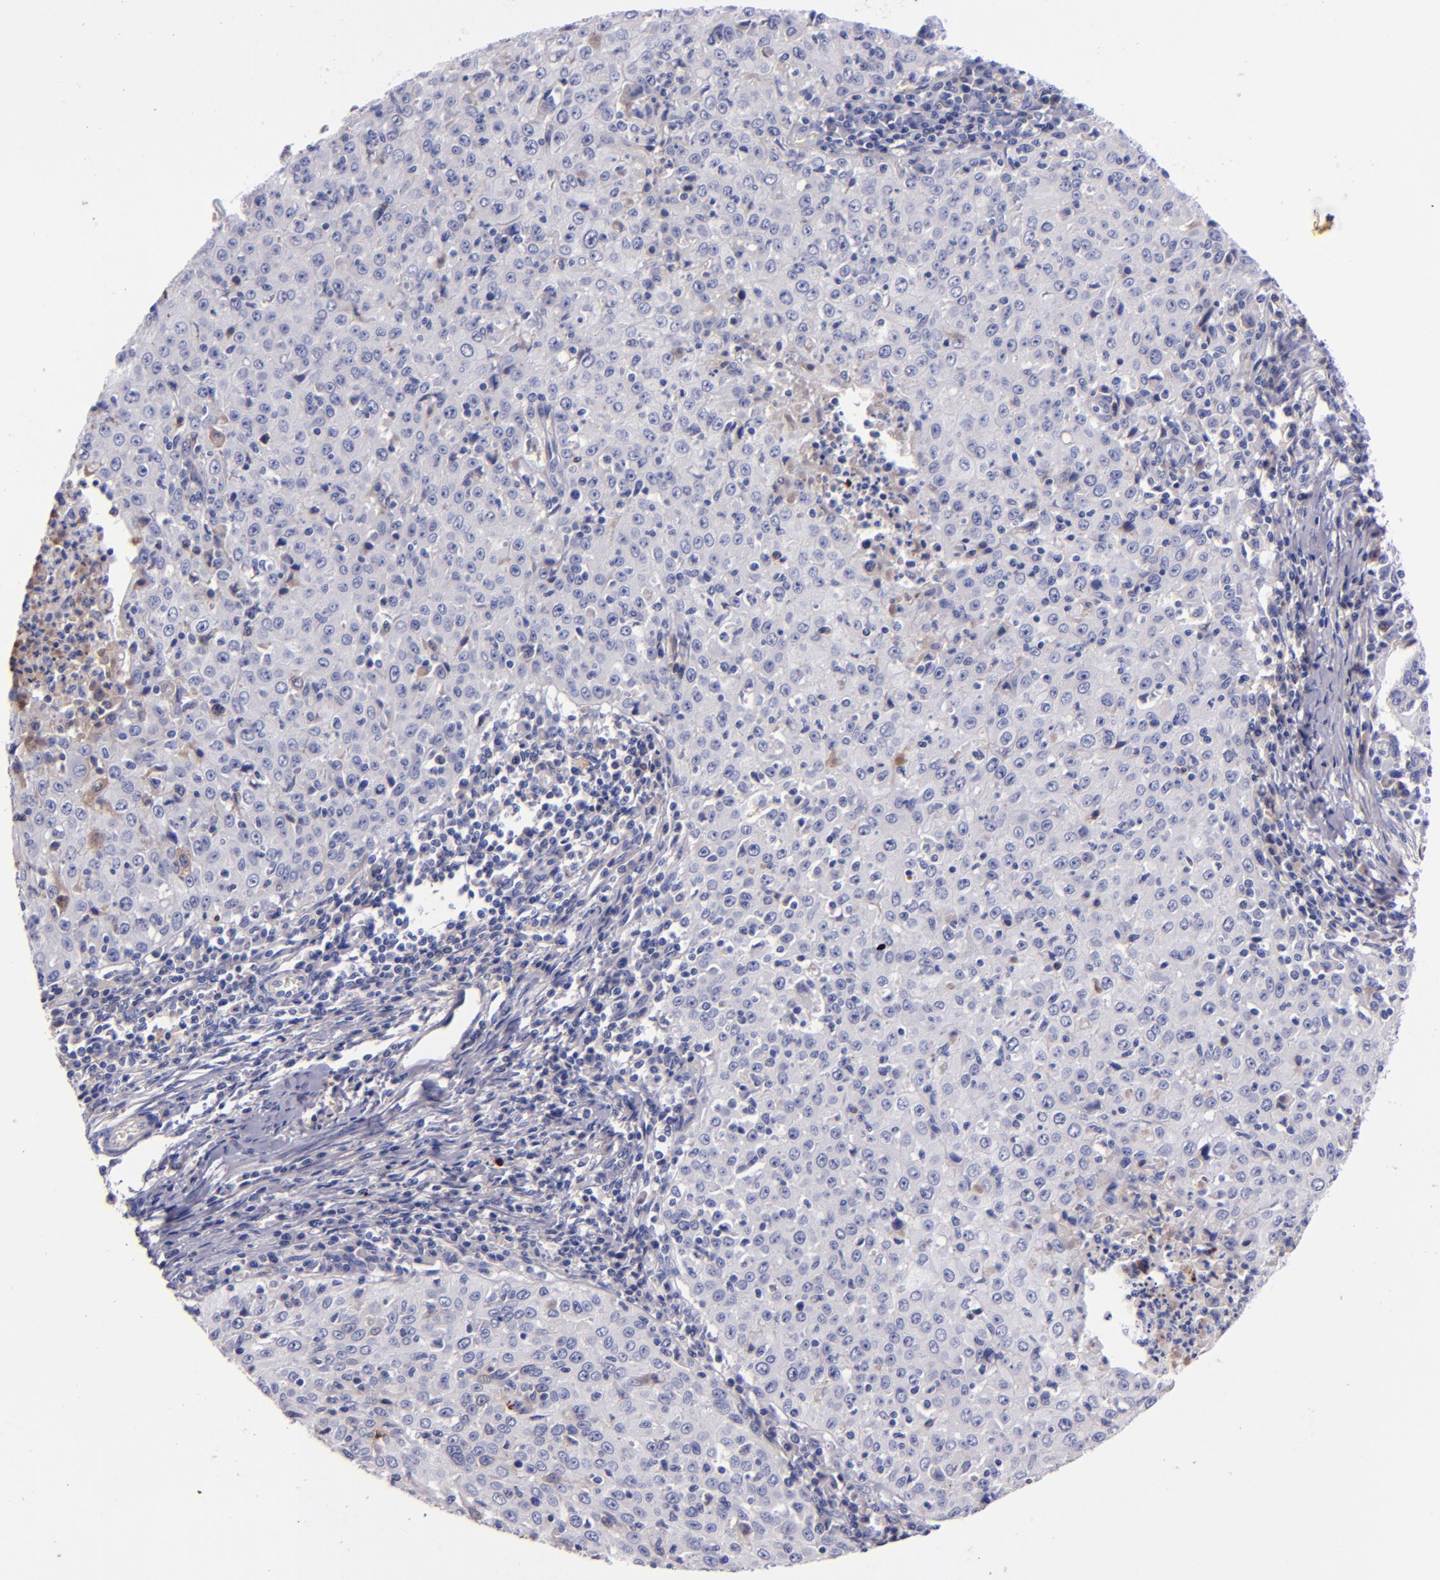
{"staining": {"intensity": "negative", "quantity": "none", "location": "none"}, "tissue": "cervical cancer", "cell_type": "Tumor cells", "image_type": "cancer", "snomed": [{"axis": "morphology", "description": "Squamous cell carcinoma, NOS"}, {"axis": "topography", "description": "Cervix"}], "caption": "The micrograph displays no staining of tumor cells in squamous cell carcinoma (cervical).", "gene": "KNG1", "patient": {"sex": "female", "age": 27}}